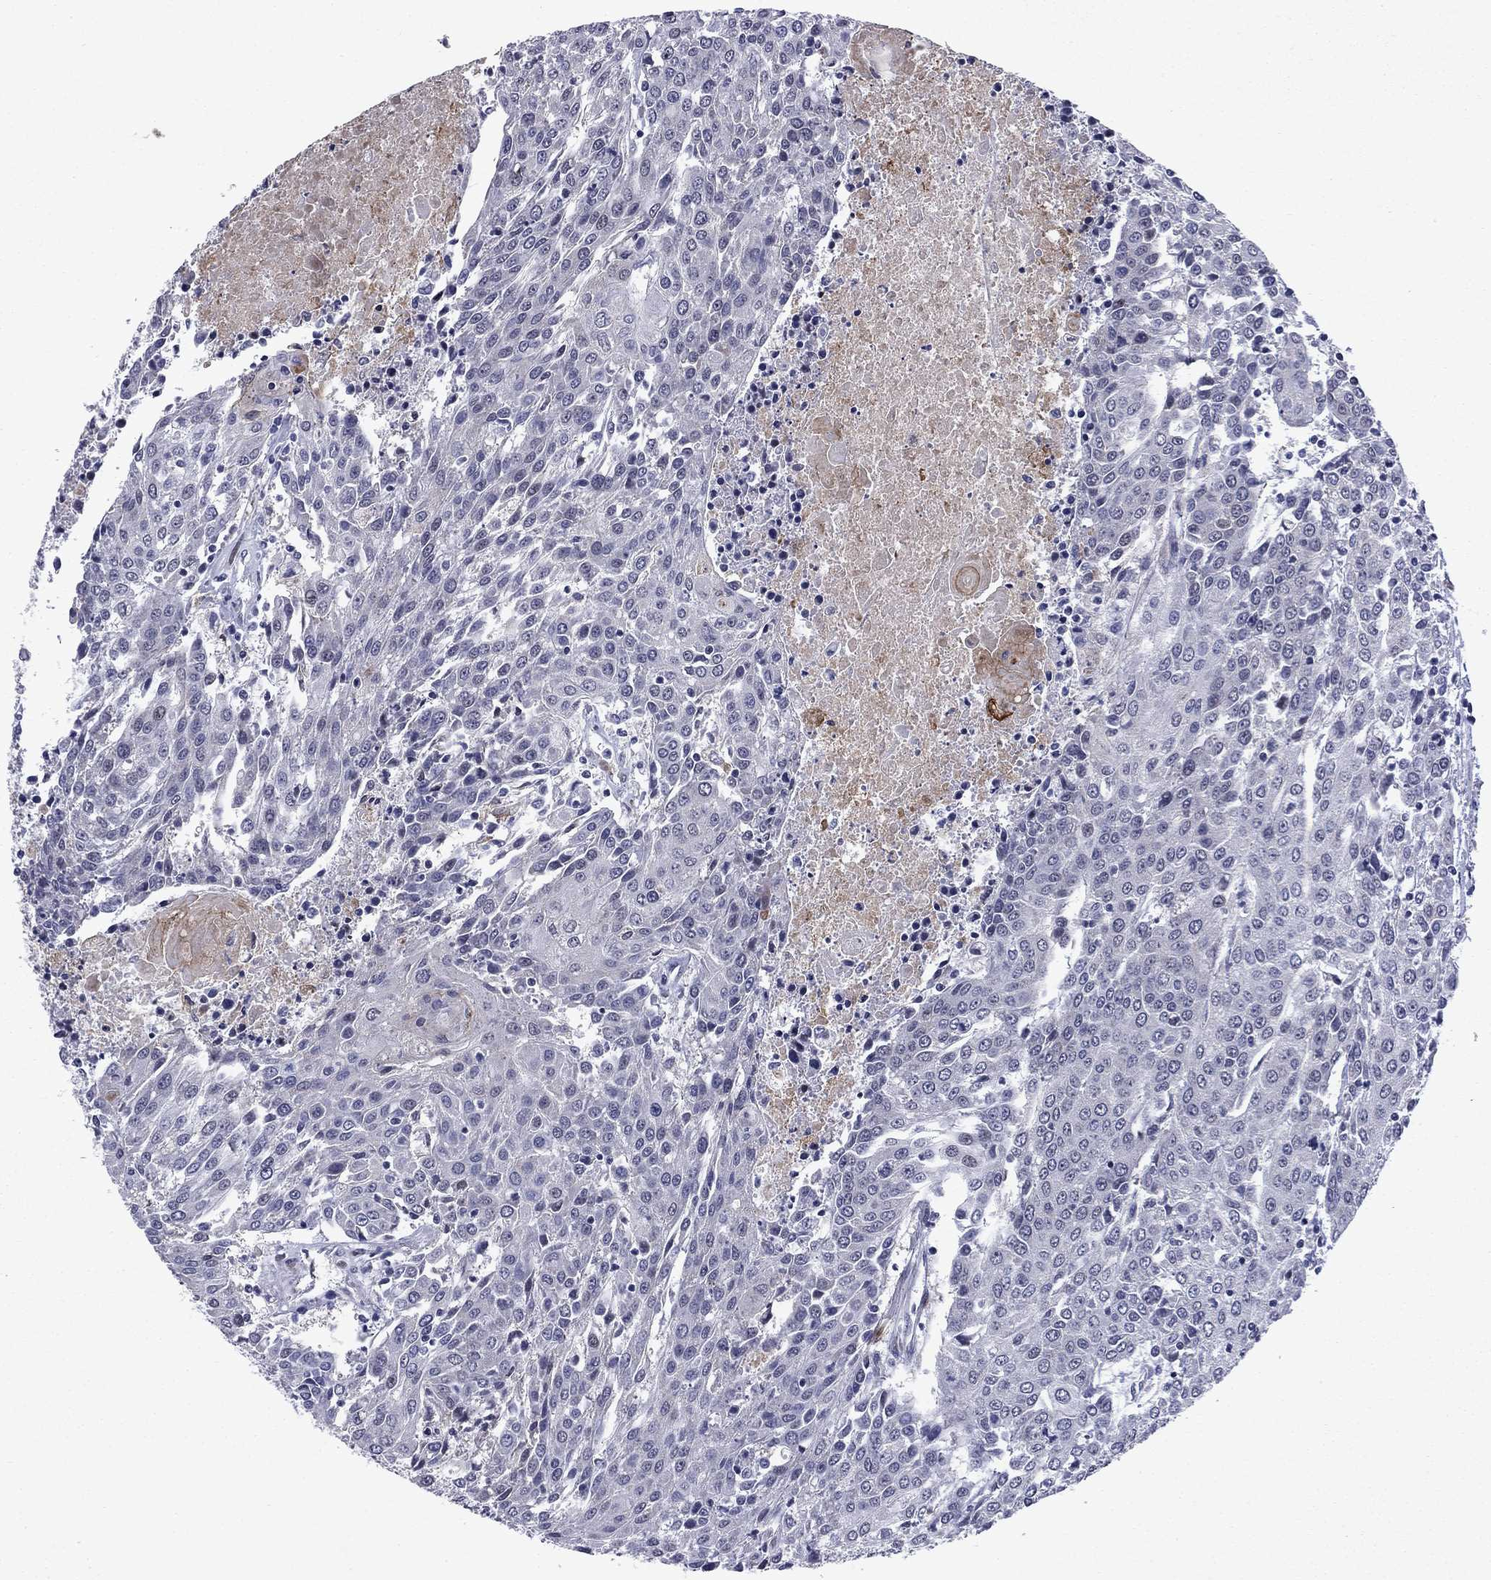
{"staining": {"intensity": "negative", "quantity": "none", "location": "none"}, "tissue": "urothelial cancer", "cell_type": "Tumor cells", "image_type": "cancer", "snomed": [{"axis": "morphology", "description": "Urothelial carcinoma, High grade"}, {"axis": "topography", "description": "Urinary bladder"}], "caption": "A high-resolution image shows immunohistochemistry (IHC) staining of urothelial carcinoma (high-grade), which shows no significant positivity in tumor cells. (Stains: DAB immunohistochemistry (IHC) with hematoxylin counter stain, Microscopy: brightfield microscopy at high magnification).", "gene": "ECM1", "patient": {"sex": "female", "age": 85}}